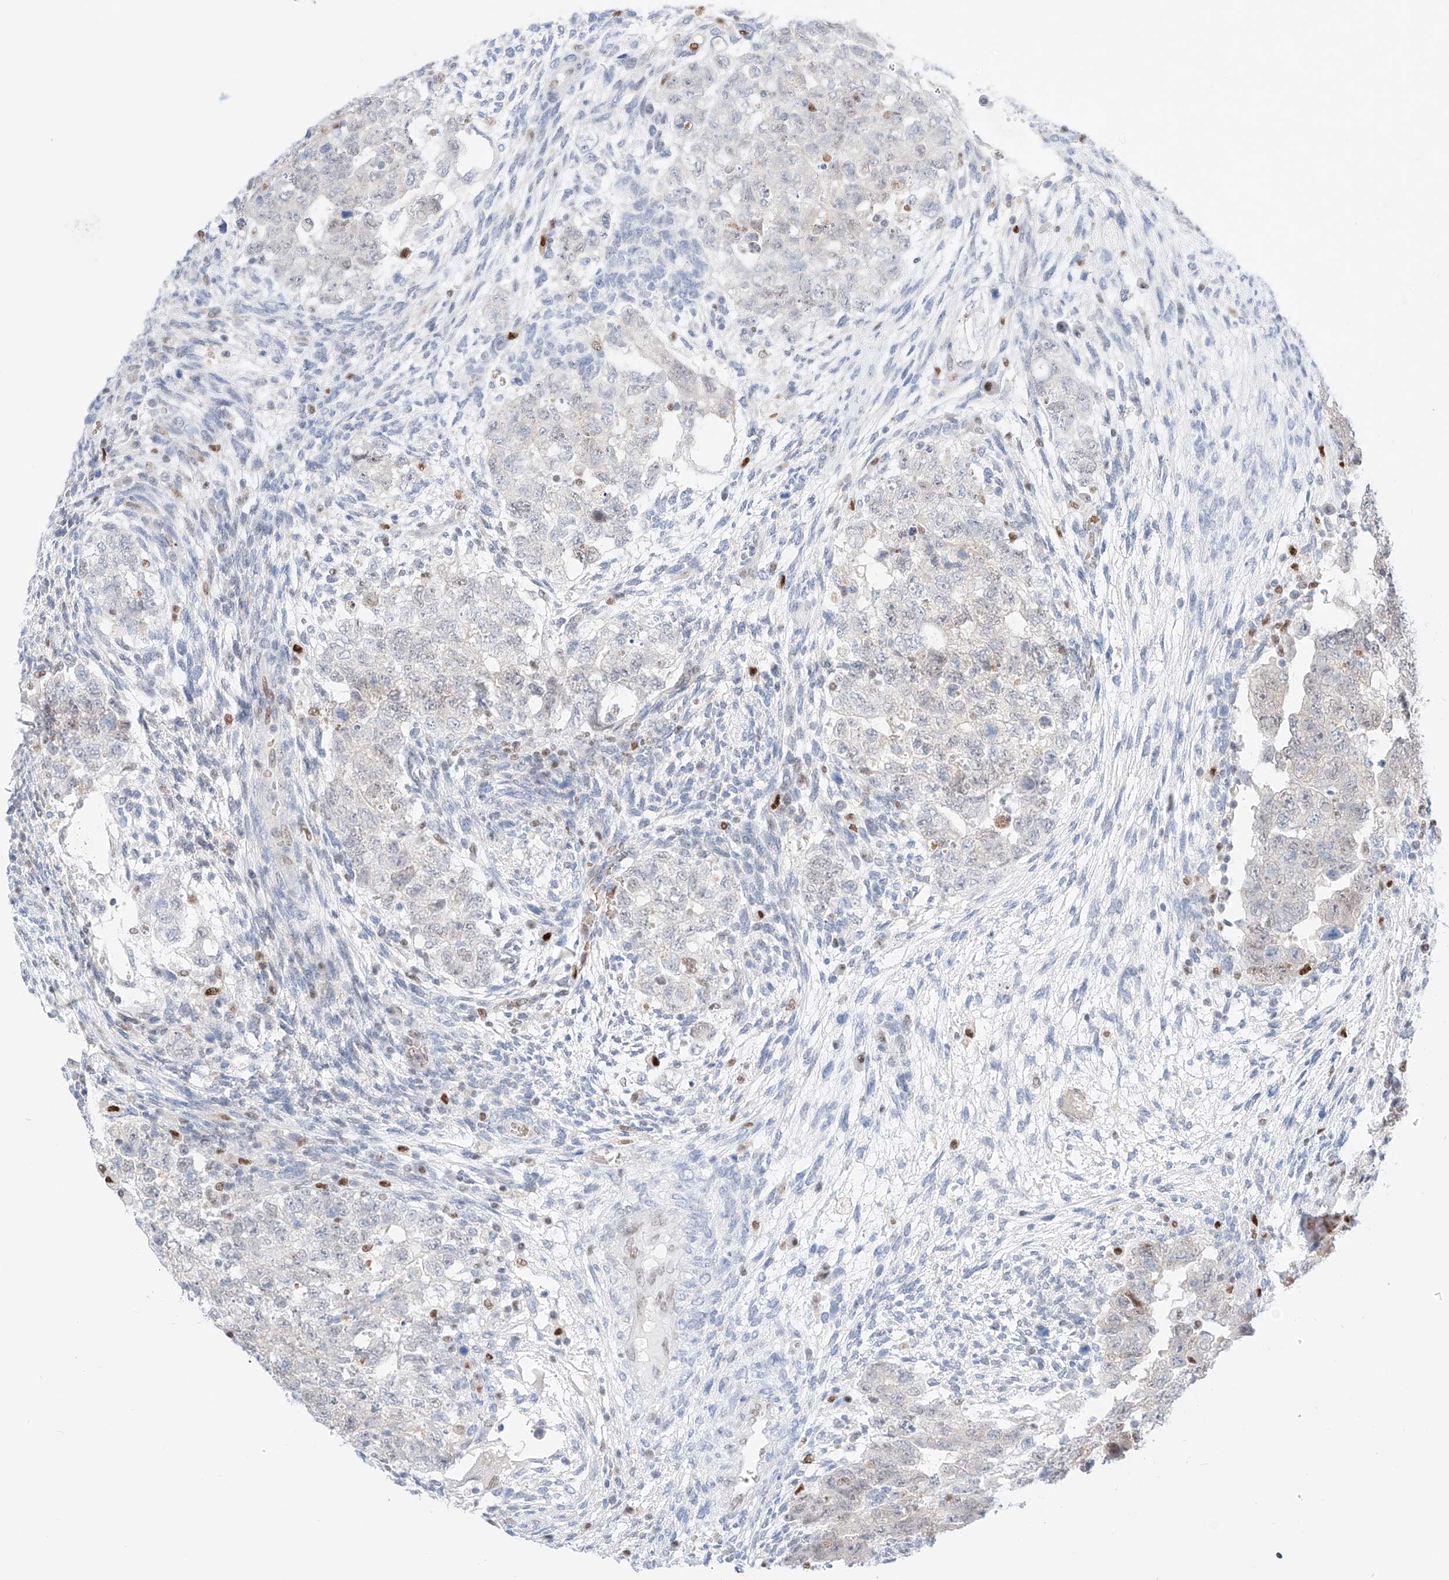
{"staining": {"intensity": "negative", "quantity": "none", "location": "none"}, "tissue": "testis cancer", "cell_type": "Tumor cells", "image_type": "cancer", "snomed": [{"axis": "morphology", "description": "Carcinoma, Embryonal, NOS"}, {"axis": "topography", "description": "Testis"}], "caption": "This is a image of immunohistochemistry (IHC) staining of testis embryonal carcinoma, which shows no staining in tumor cells.", "gene": "APIP", "patient": {"sex": "male", "age": 36}}